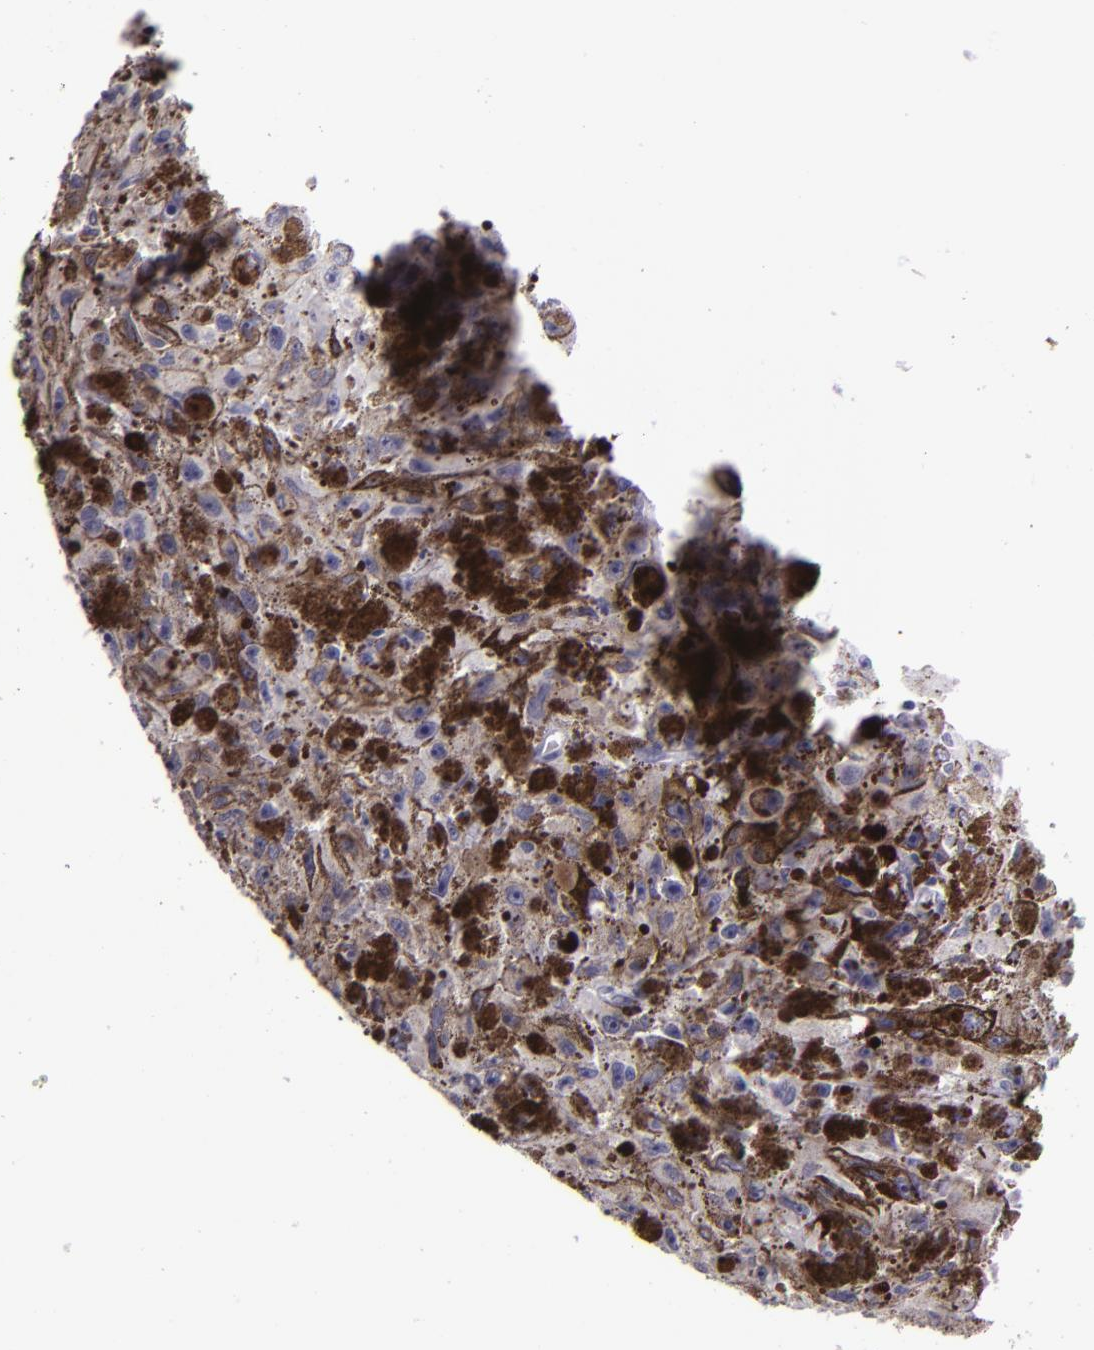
{"staining": {"intensity": "negative", "quantity": "none", "location": "none"}, "tissue": "melanoma", "cell_type": "Tumor cells", "image_type": "cancer", "snomed": [{"axis": "morphology", "description": "Malignant melanoma, NOS"}, {"axis": "topography", "description": "Skin"}], "caption": "Malignant melanoma was stained to show a protein in brown. There is no significant positivity in tumor cells.", "gene": "SNCB", "patient": {"sex": "female", "age": 104}}